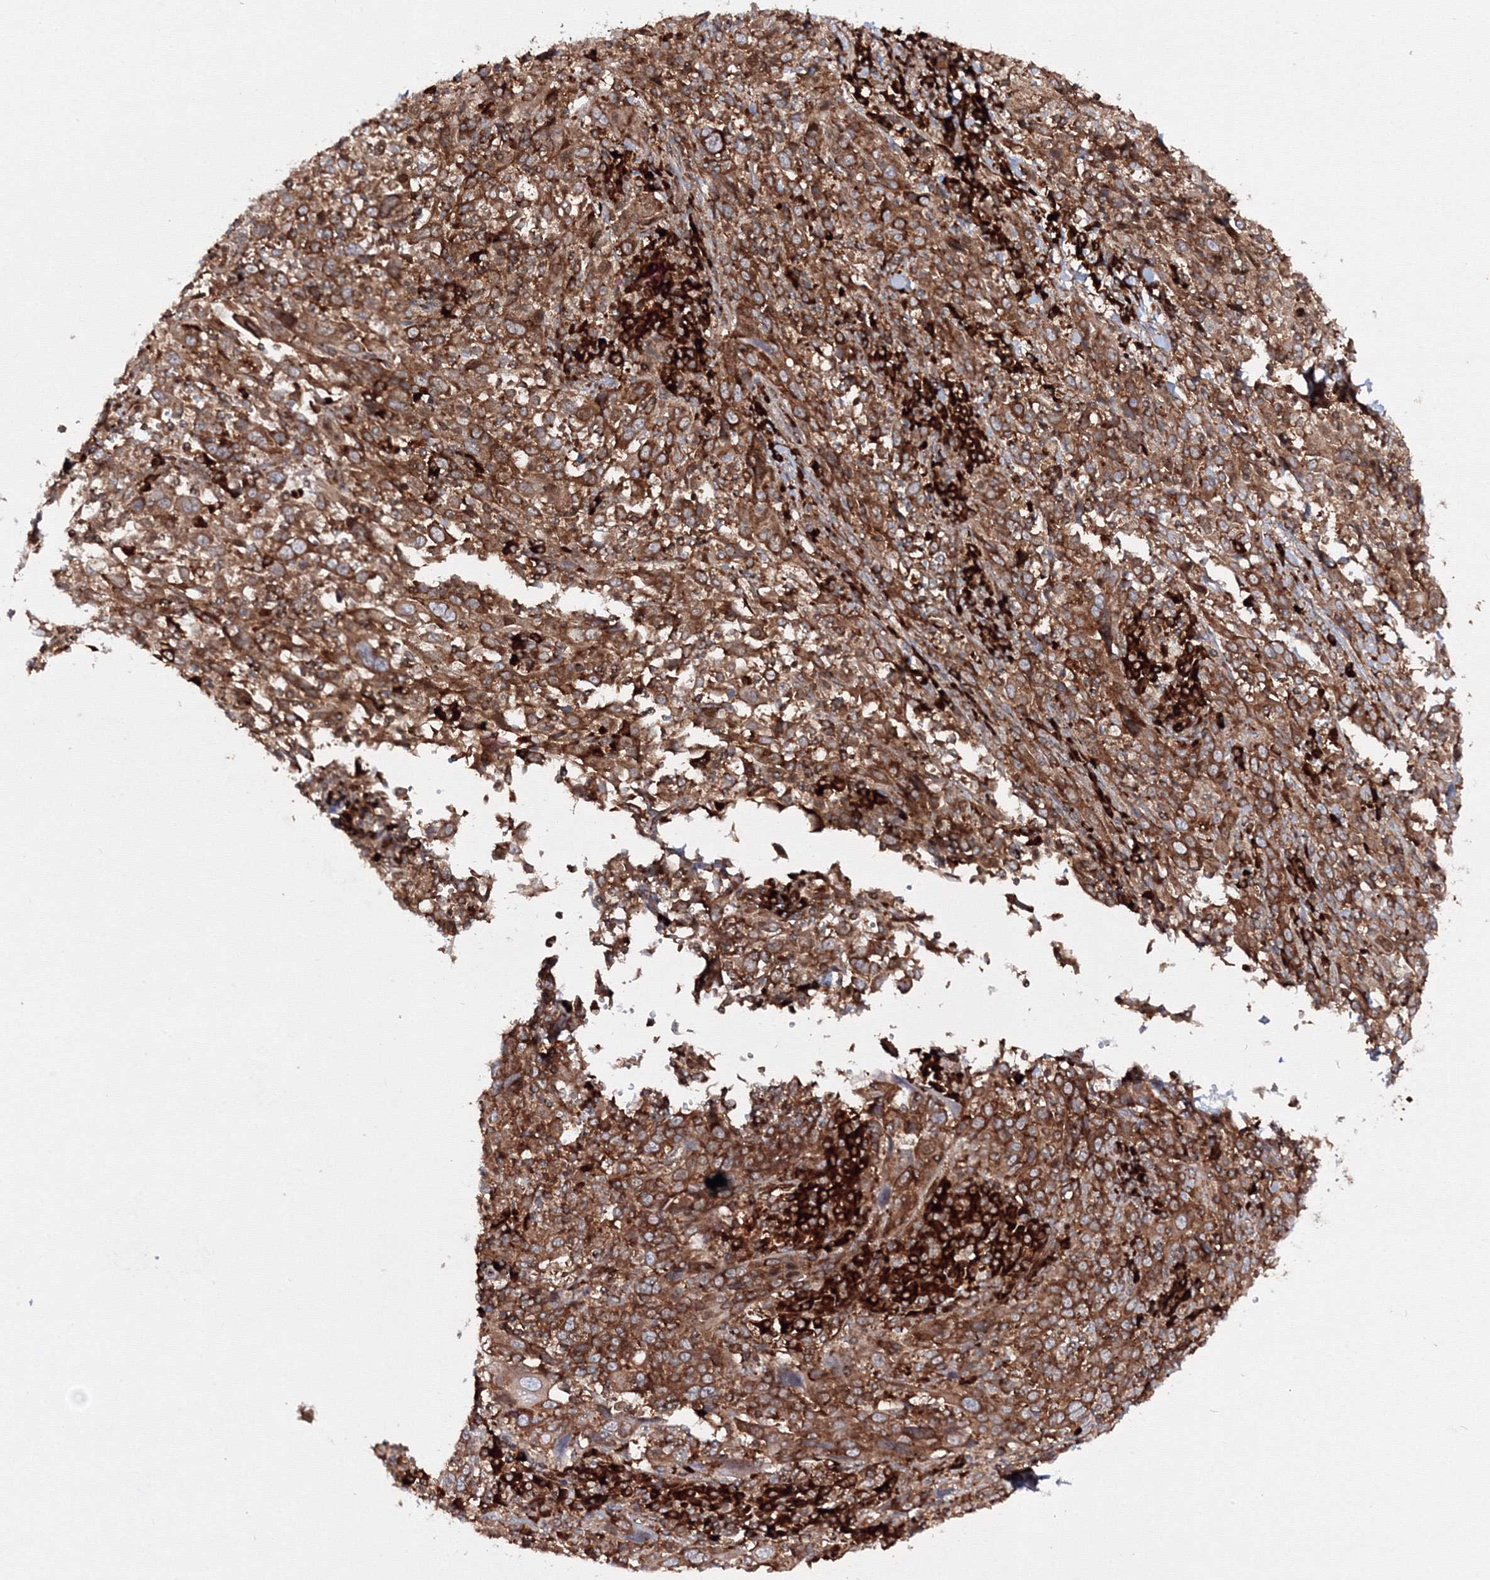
{"staining": {"intensity": "strong", "quantity": ">75%", "location": "cytoplasmic/membranous"}, "tissue": "cervical cancer", "cell_type": "Tumor cells", "image_type": "cancer", "snomed": [{"axis": "morphology", "description": "Squamous cell carcinoma, NOS"}, {"axis": "topography", "description": "Cervix"}], "caption": "This micrograph shows immunohistochemistry (IHC) staining of human cervical cancer, with high strong cytoplasmic/membranous expression in approximately >75% of tumor cells.", "gene": "HARS1", "patient": {"sex": "female", "age": 46}}